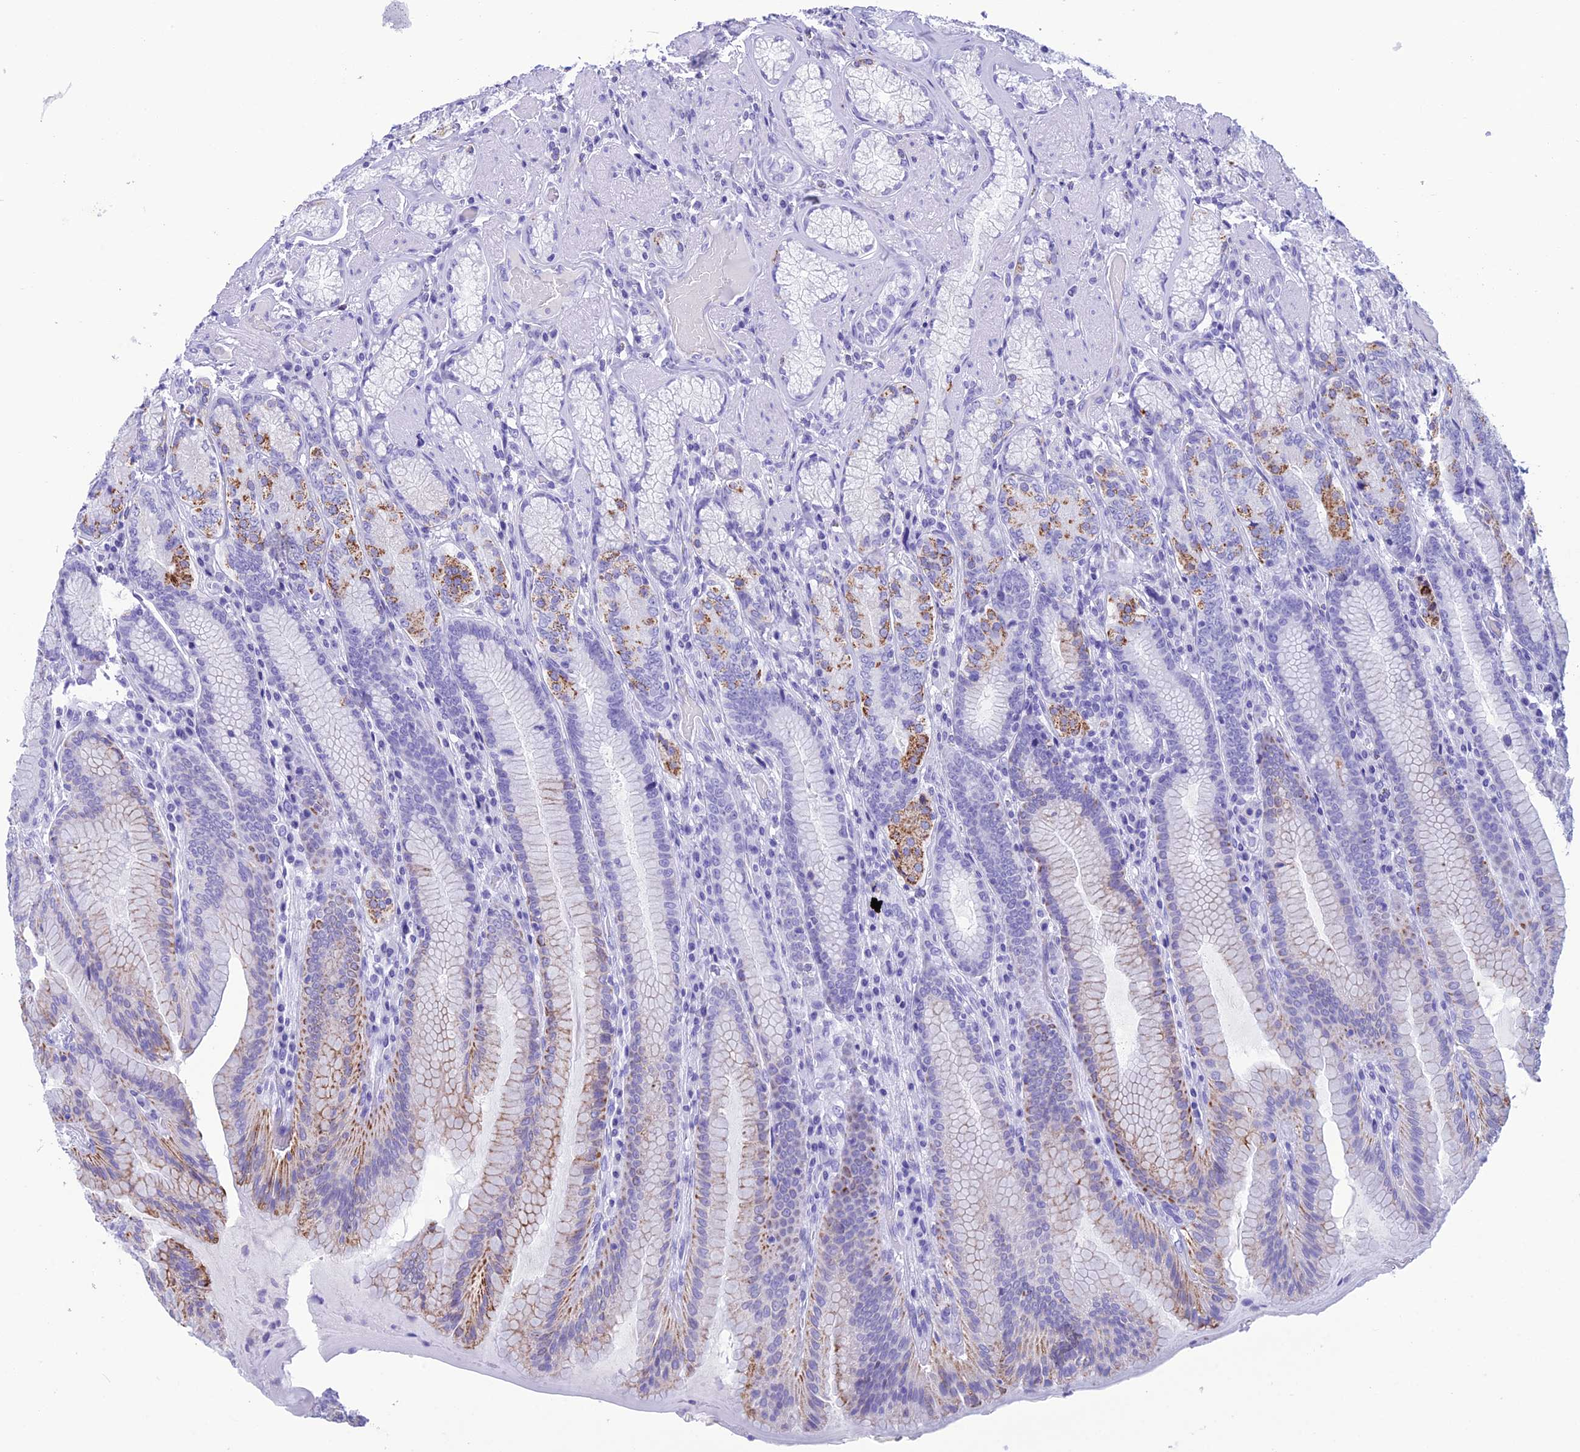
{"staining": {"intensity": "moderate", "quantity": "<25%", "location": "cytoplasmic/membranous"}, "tissue": "stomach", "cell_type": "Glandular cells", "image_type": "normal", "snomed": [{"axis": "morphology", "description": "Normal tissue, NOS"}, {"axis": "topography", "description": "Stomach, upper"}, {"axis": "topography", "description": "Stomach, lower"}], "caption": "This photomicrograph displays immunohistochemistry (IHC) staining of unremarkable human stomach, with low moderate cytoplasmic/membranous expression in approximately <25% of glandular cells.", "gene": "TRAM1L1", "patient": {"sex": "female", "age": 76}}